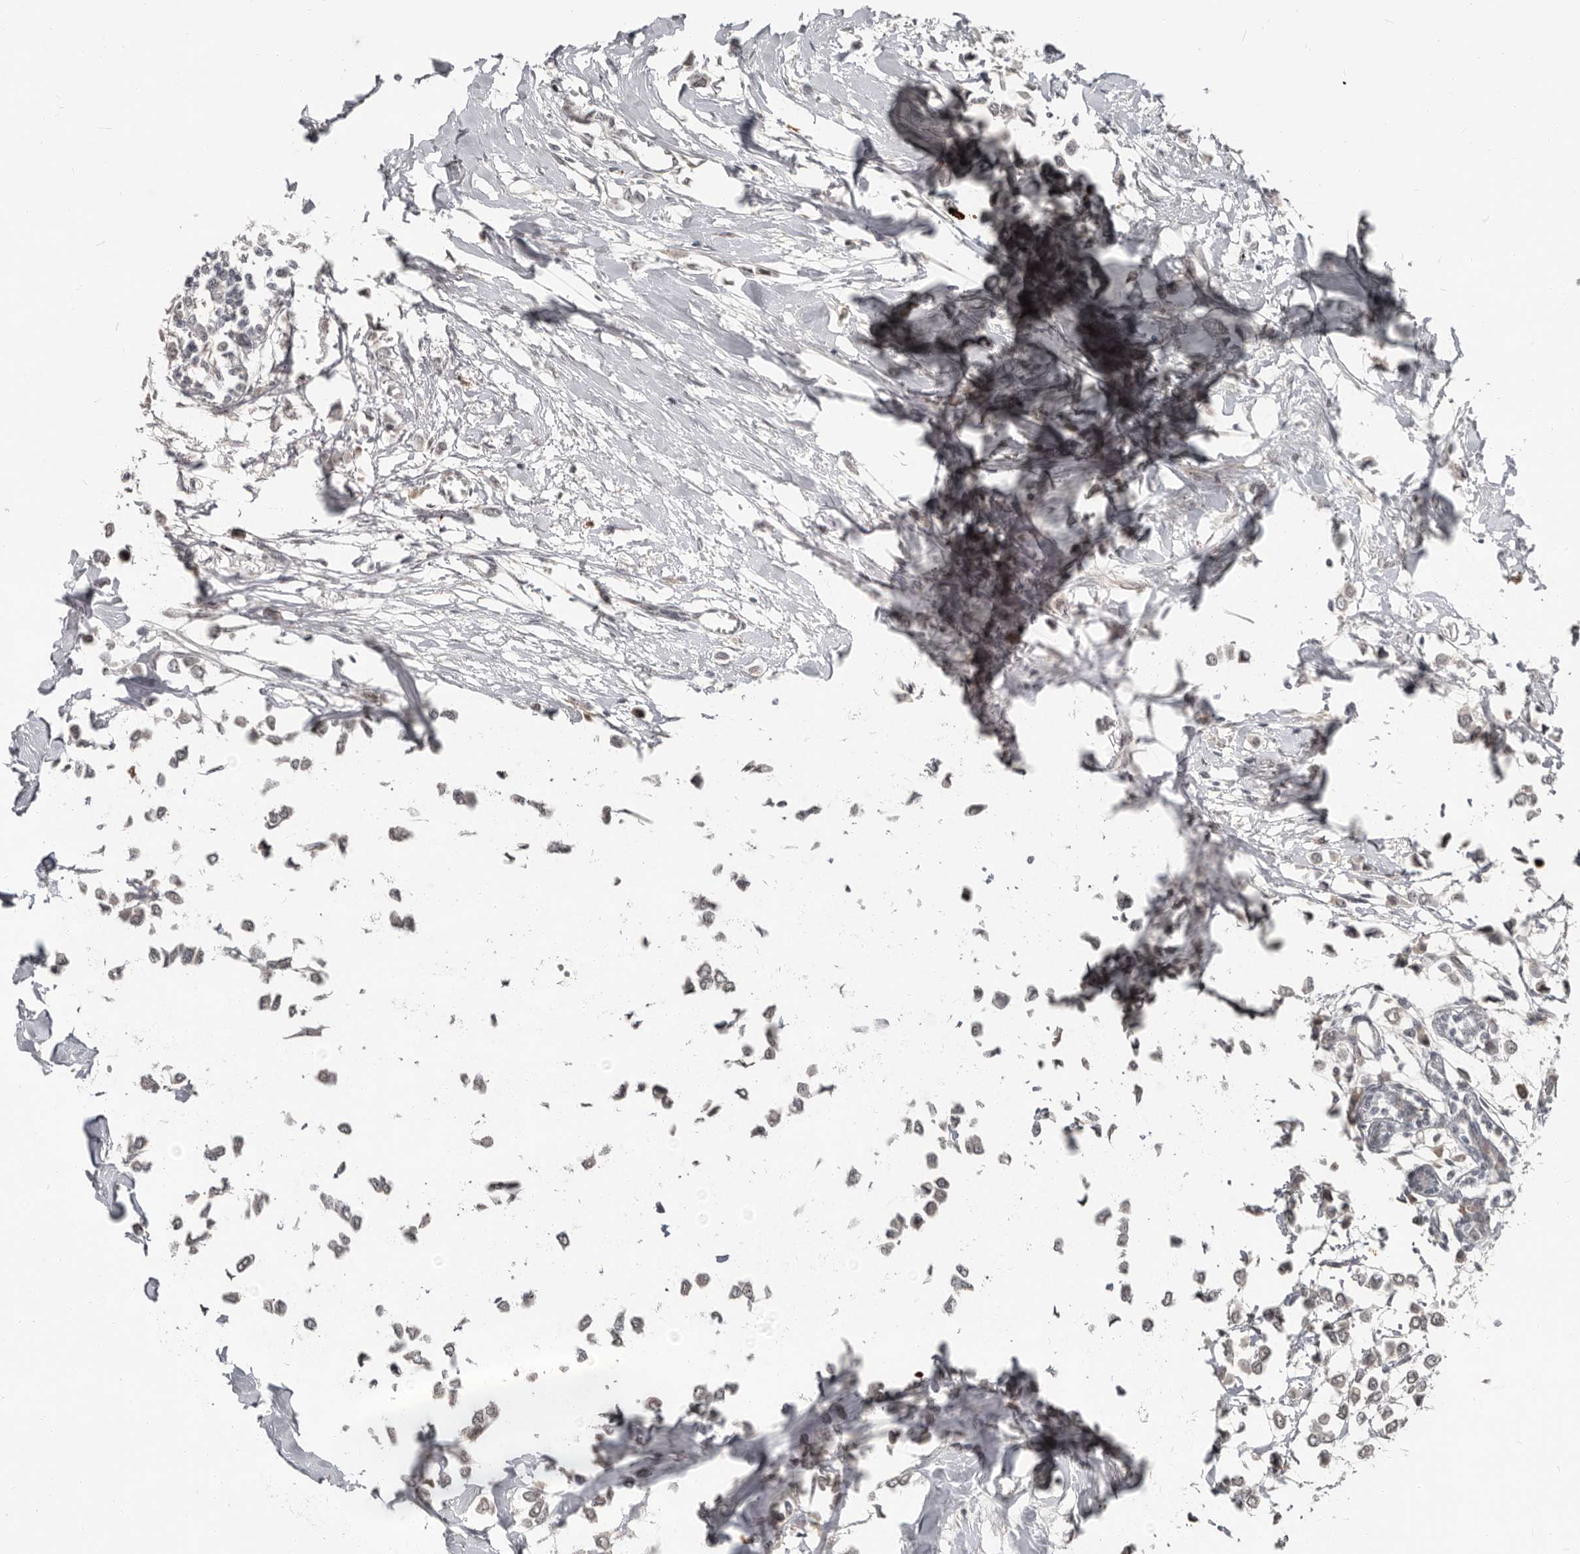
{"staining": {"intensity": "negative", "quantity": "none", "location": "none"}, "tissue": "breast cancer", "cell_type": "Tumor cells", "image_type": "cancer", "snomed": [{"axis": "morphology", "description": "Lobular carcinoma"}, {"axis": "topography", "description": "Breast"}], "caption": "There is no significant positivity in tumor cells of lobular carcinoma (breast). (Stains: DAB immunohistochemistry with hematoxylin counter stain, Microscopy: brightfield microscopy at high magnification).", "gene": "APOL6", "patient": {"sex": "female", "age": 51}}